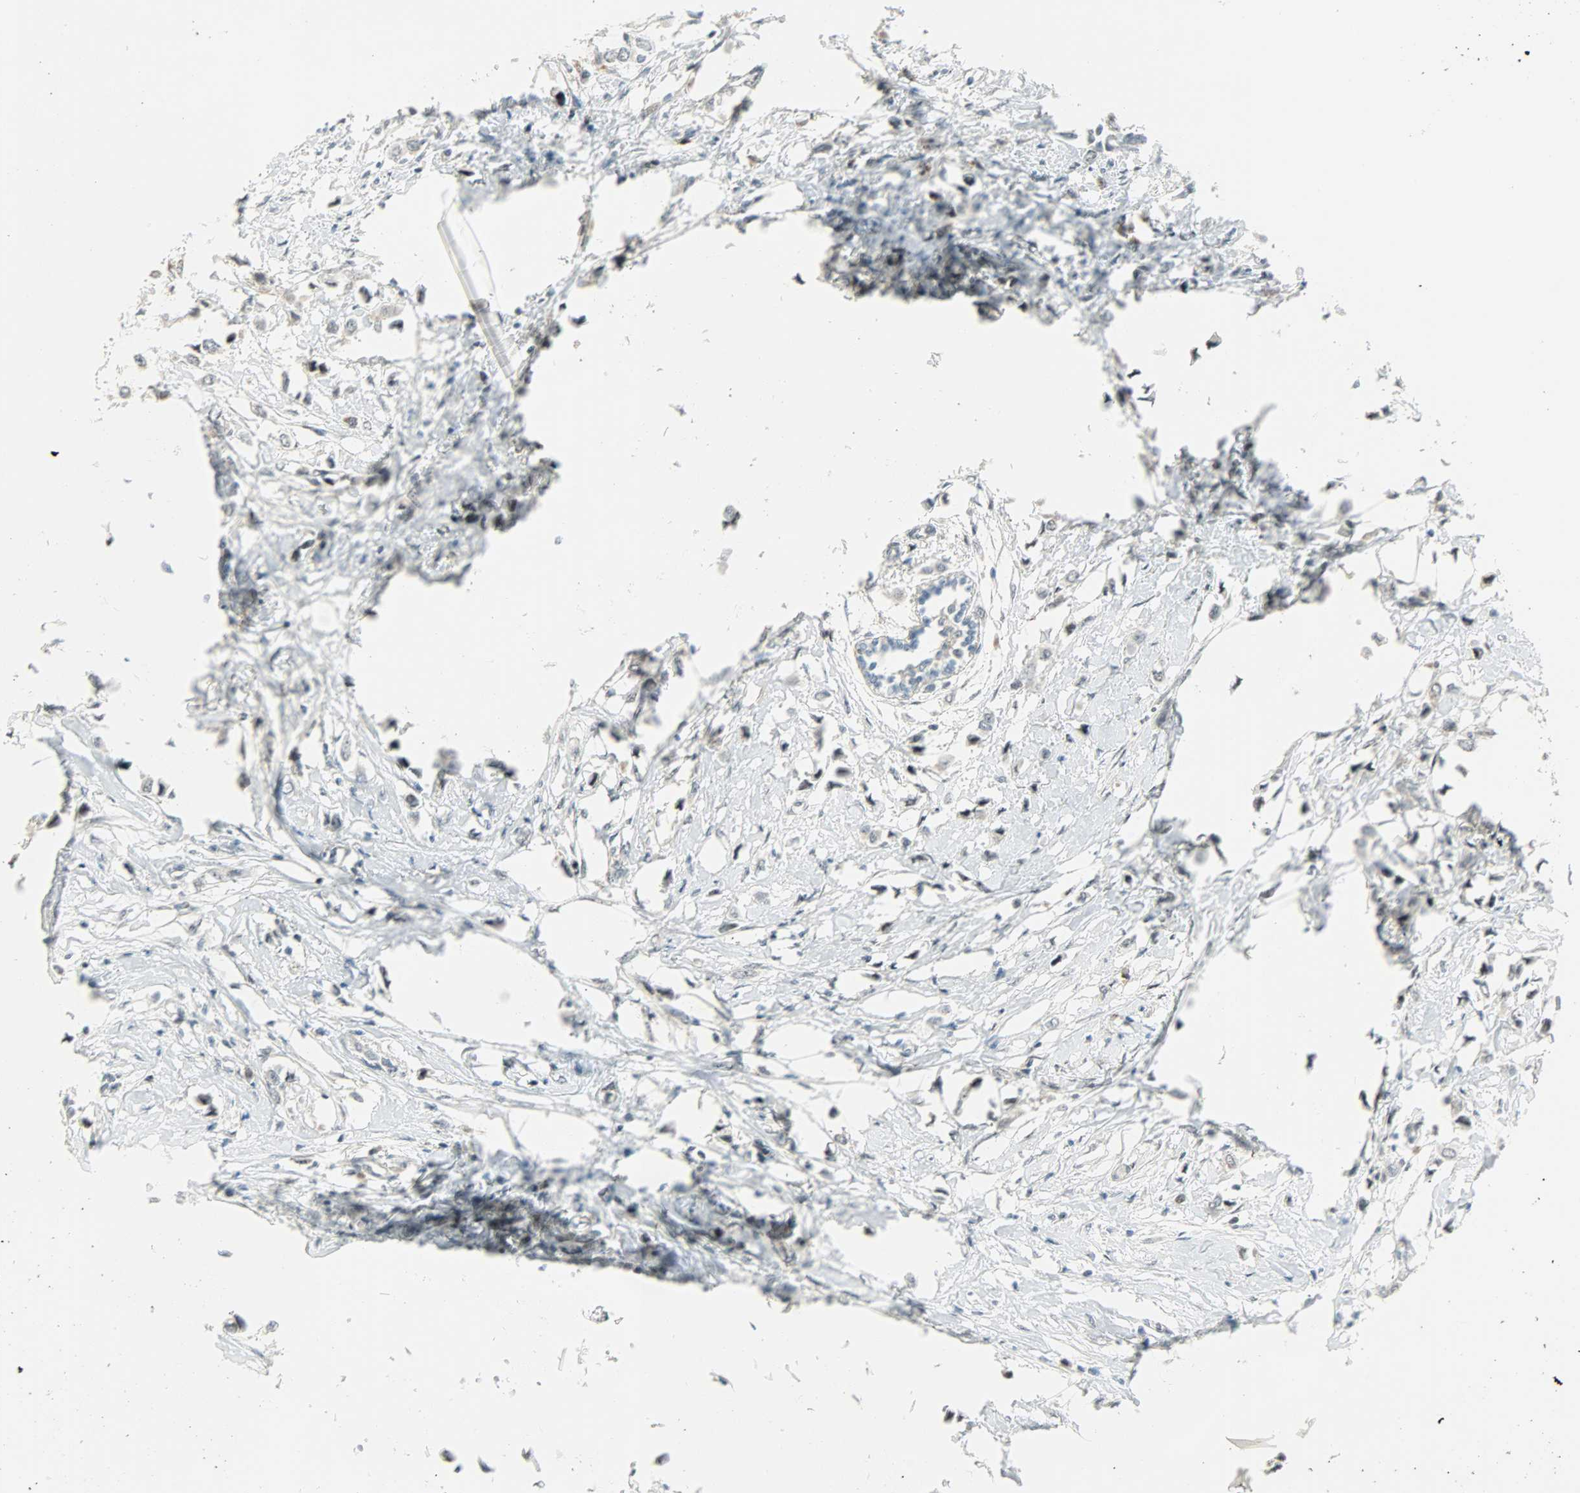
{"staining": {"intensity": "negative", "quantity": "none", "location": "none"}, "tissue": "breast cancer", "cell_type": "Tumor cells", "image_type": "cancer", "snomed": [{"axis": "morphology", "description": "Lobular carcinoma"}, {"axis": "topography", "description": "Breast"}], "caption": "Breast cancer was stained to show a protein in brown. There is no significant expression in tumor cells. (DAB immunohistochemistry with hematoxylin counter stain).", "gene": "IL15", "patient": {"sex": "female", "age": 51}}